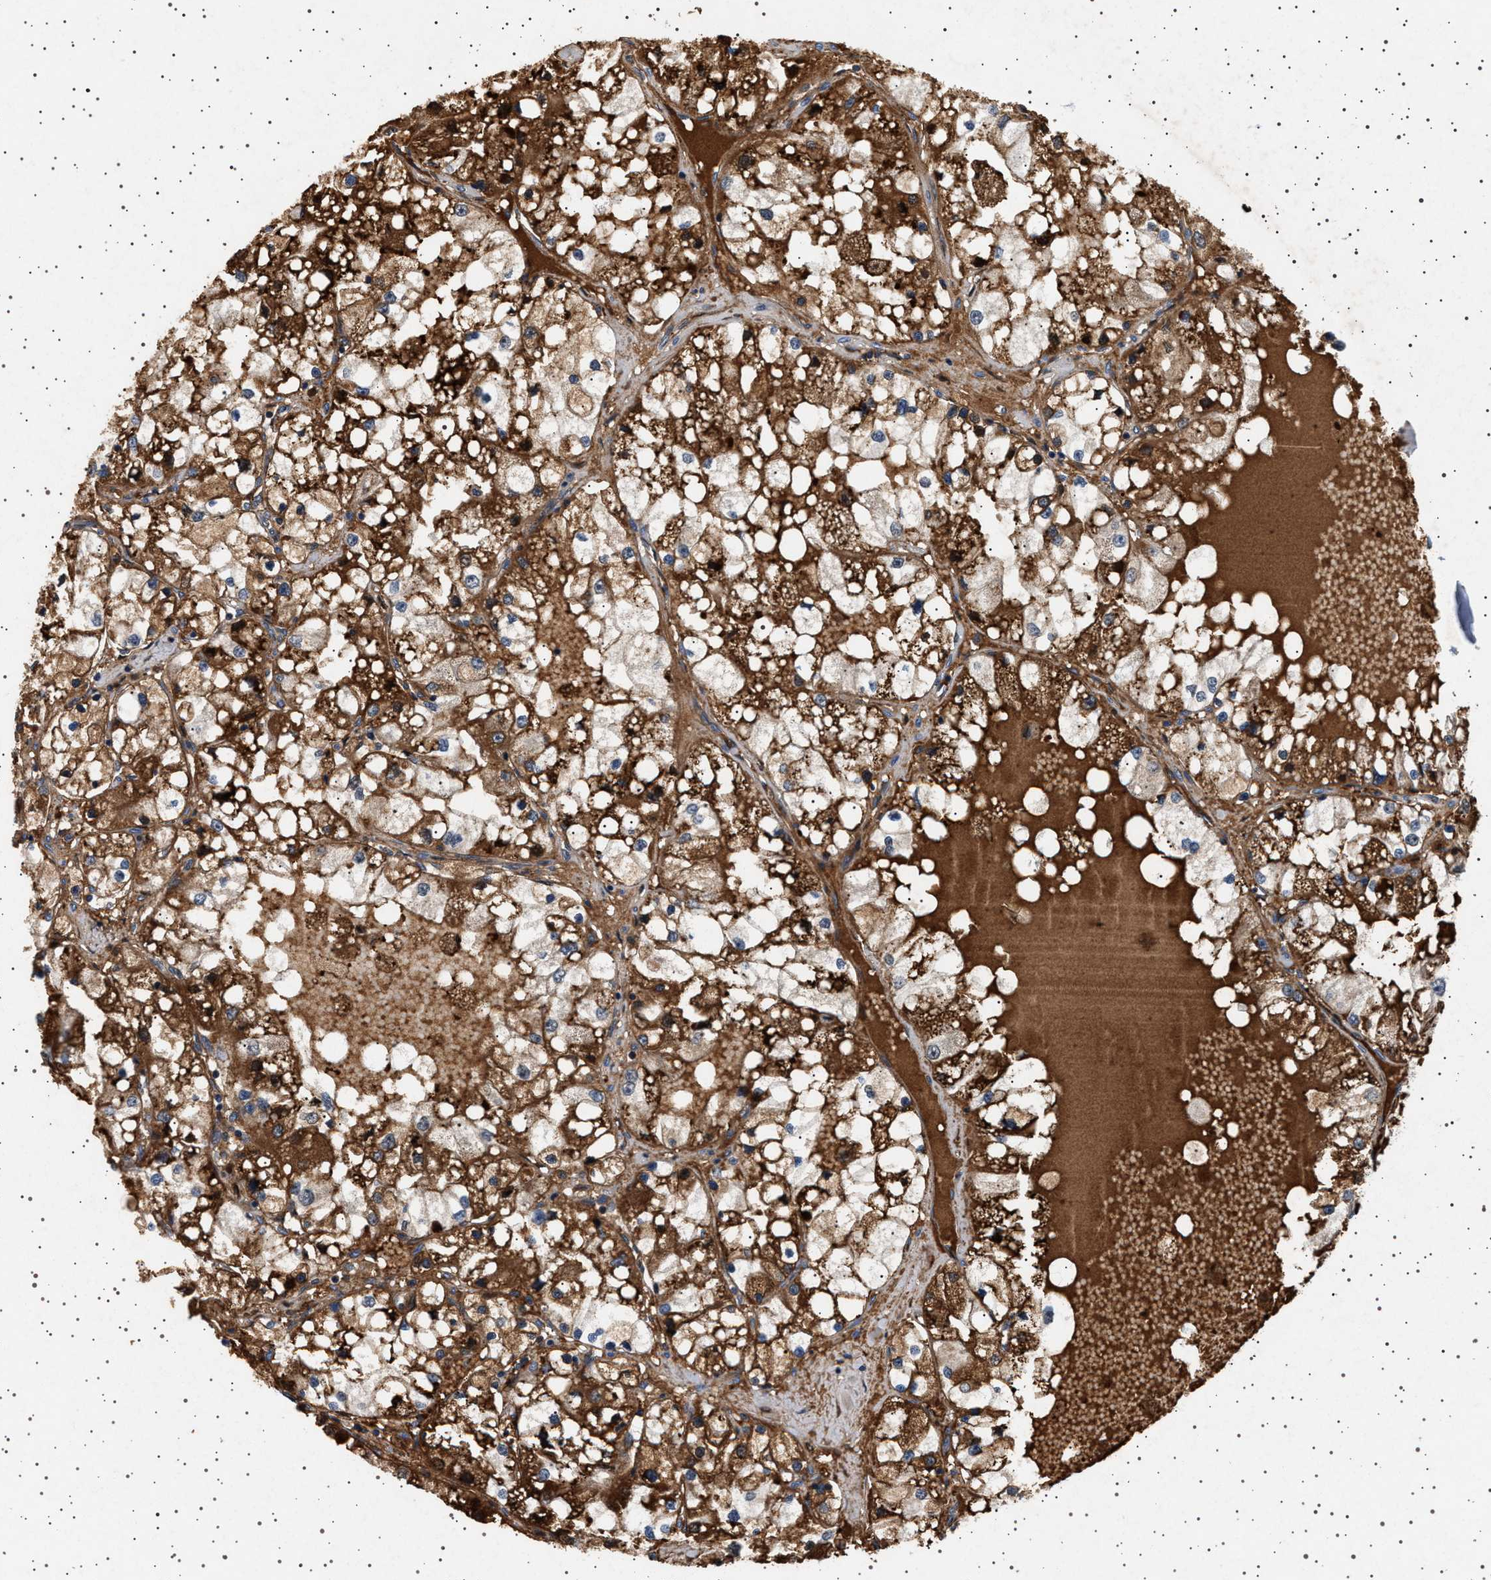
{"staining": {"intensity": "moderate", "quantity": ">75%", "location": "cytoplasmic/membranous"}, "tissue": "renal cancer", "cell_type": "Tumor cells", "image_type": "cancer", "snomed": [{"axis": "morphology", "description": "Adenocarcinoma, NOS"}, {"axis": "topography", "description": "Kidney"}], "caption": "Moderate cytoplasmic/membranous expression is seen in approximately >75% of tumor cells in renal cancer.", "gene": "FICD", "patient": {"sex": "male", "age": 68}}